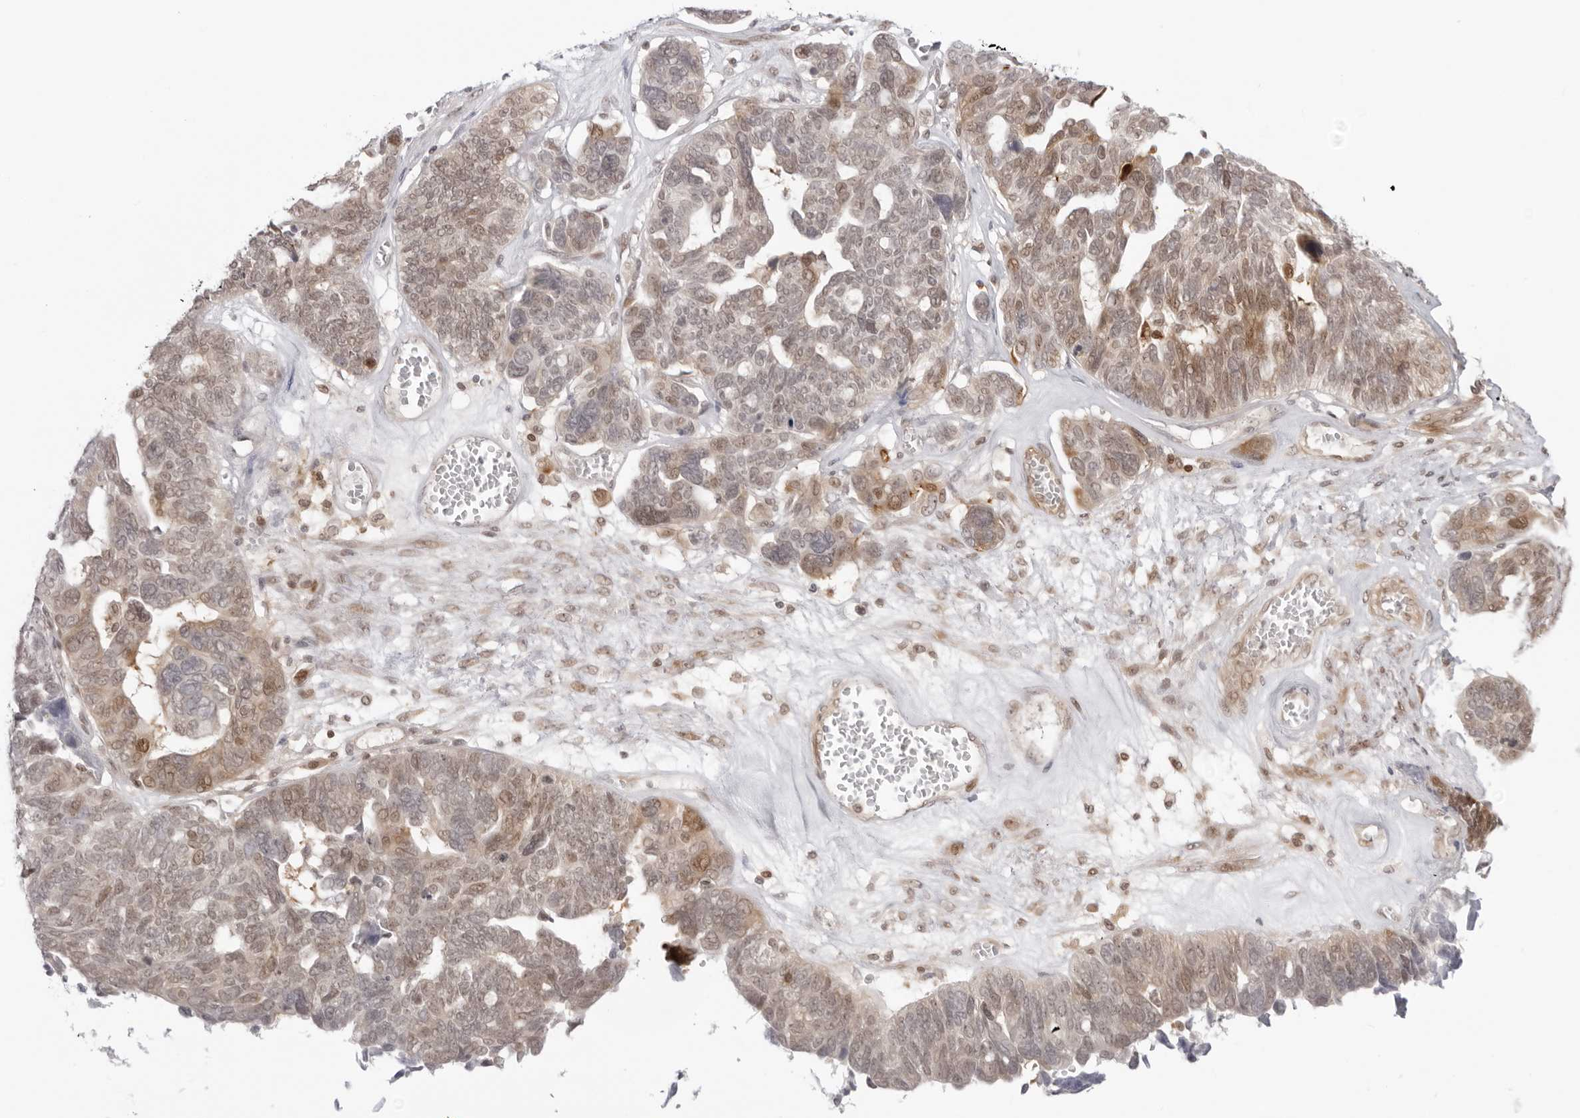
{"staining": {"intensity": "moderate", "quantity": "25%-75%", "location": "cytoplasmic/membranous,nuclear"}, "tissue": "ovarian cancer", "cell_type": "Tumor cells", "image_type": "cancer", "snomed": [{"axis": "morphology", "description": "Cystadenocarcinoma, serous, NOS"}, {"axis": "topography", "description": "Ovary"}], "caption": "High-power microscopy captured an IHC histopathology image of ovarian serous cystadenocarcinoma, revealing moderate cytoplasmic/membranous and nuclear staining in approximately 25%-75% of tumor cells. The protein of interest is stained brown, and the nuclei are stained in blue (DAB (3,3'-diaminobenzidine) IHC with brightfield microscopy, high magnification).", "gene": "RNF146", "patient": {"sex": "female", "age": 79}}